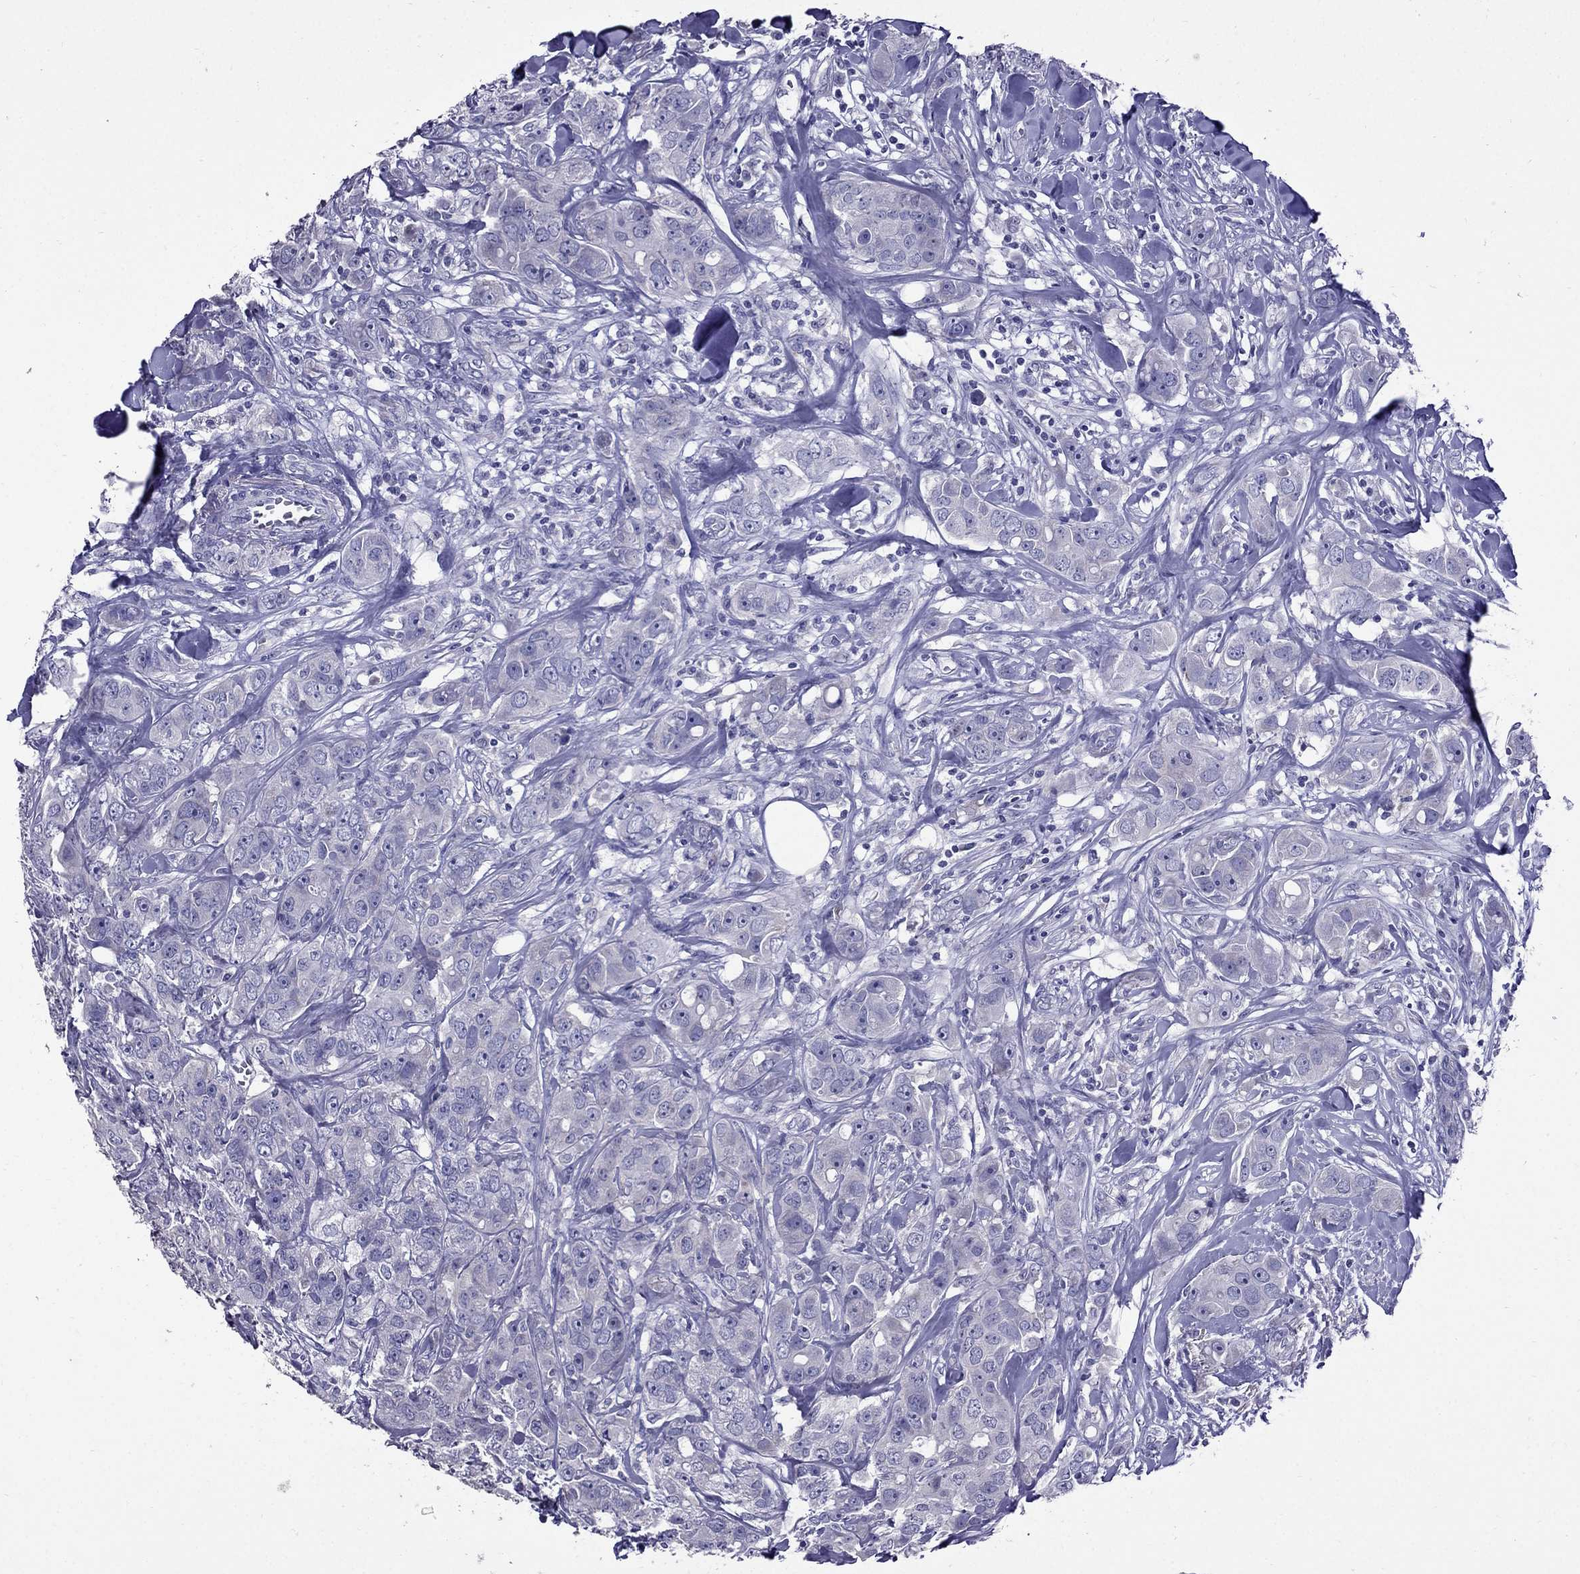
{"staining": {"intensity": "negative", "quantity": "none", "location": "none"}, "tissue": "breast cancer", "cell_type": "Tumor cells", "image_type": "cancer", "snomed": [{"axis": "morphology", "description": "Duct carcinoma"}, {"axis": "topography", "description": "Breast"}], "caption": "This is an immunohistochemistry image of human breast infiltrating ductal carcinoma. There is no positivity in tumor cells.", "gene": "OXCT2", "patient": {"sex": "female", "age": 43}}